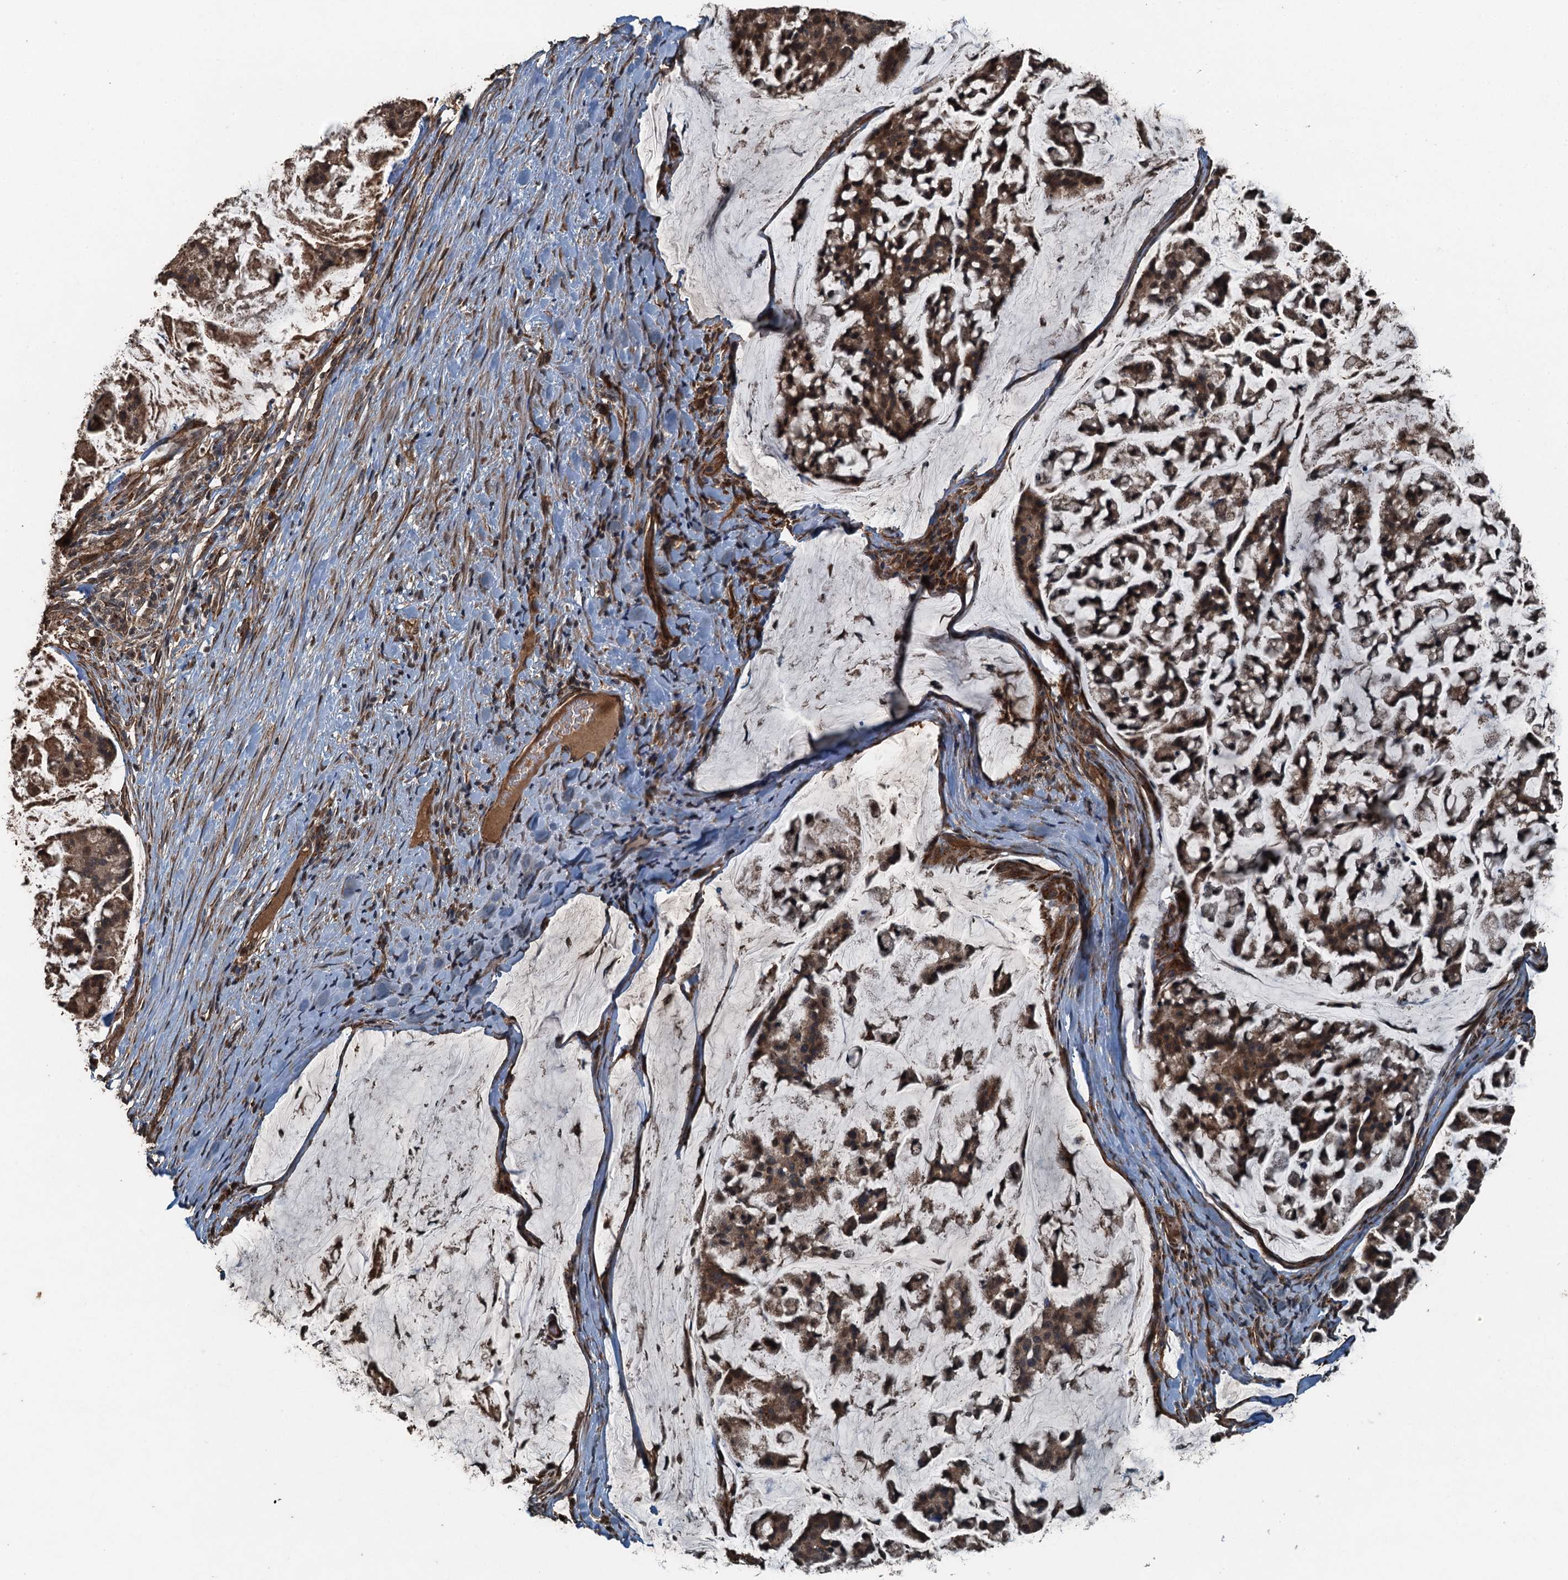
{"staining": {"intensity": "moderate", "quantity": ">75%", "location": "cytoplasmic/membranous,nuclear"}, "tissue": "stomach cancer", "cell_type": "Tumor cells", "image_type": "cancer", "snomed": [{"axis": "morphology", "description": "Adenocarcinoma, NOS"}, {"axis": "topography", "description": "Stomach, lower"}], "caption": "An immunohistochemistry micrograph of tumor tissue is shown. Protein staining in brown shows moderate cytoplasmic/membranous and nuclear positivity in adenocarcinoma (stomach) within tumor cells. (IHC, brightfield microscopy, high magnification).", "gene": "TCTN1", "patient": {"sex": "male", "age": 67}}